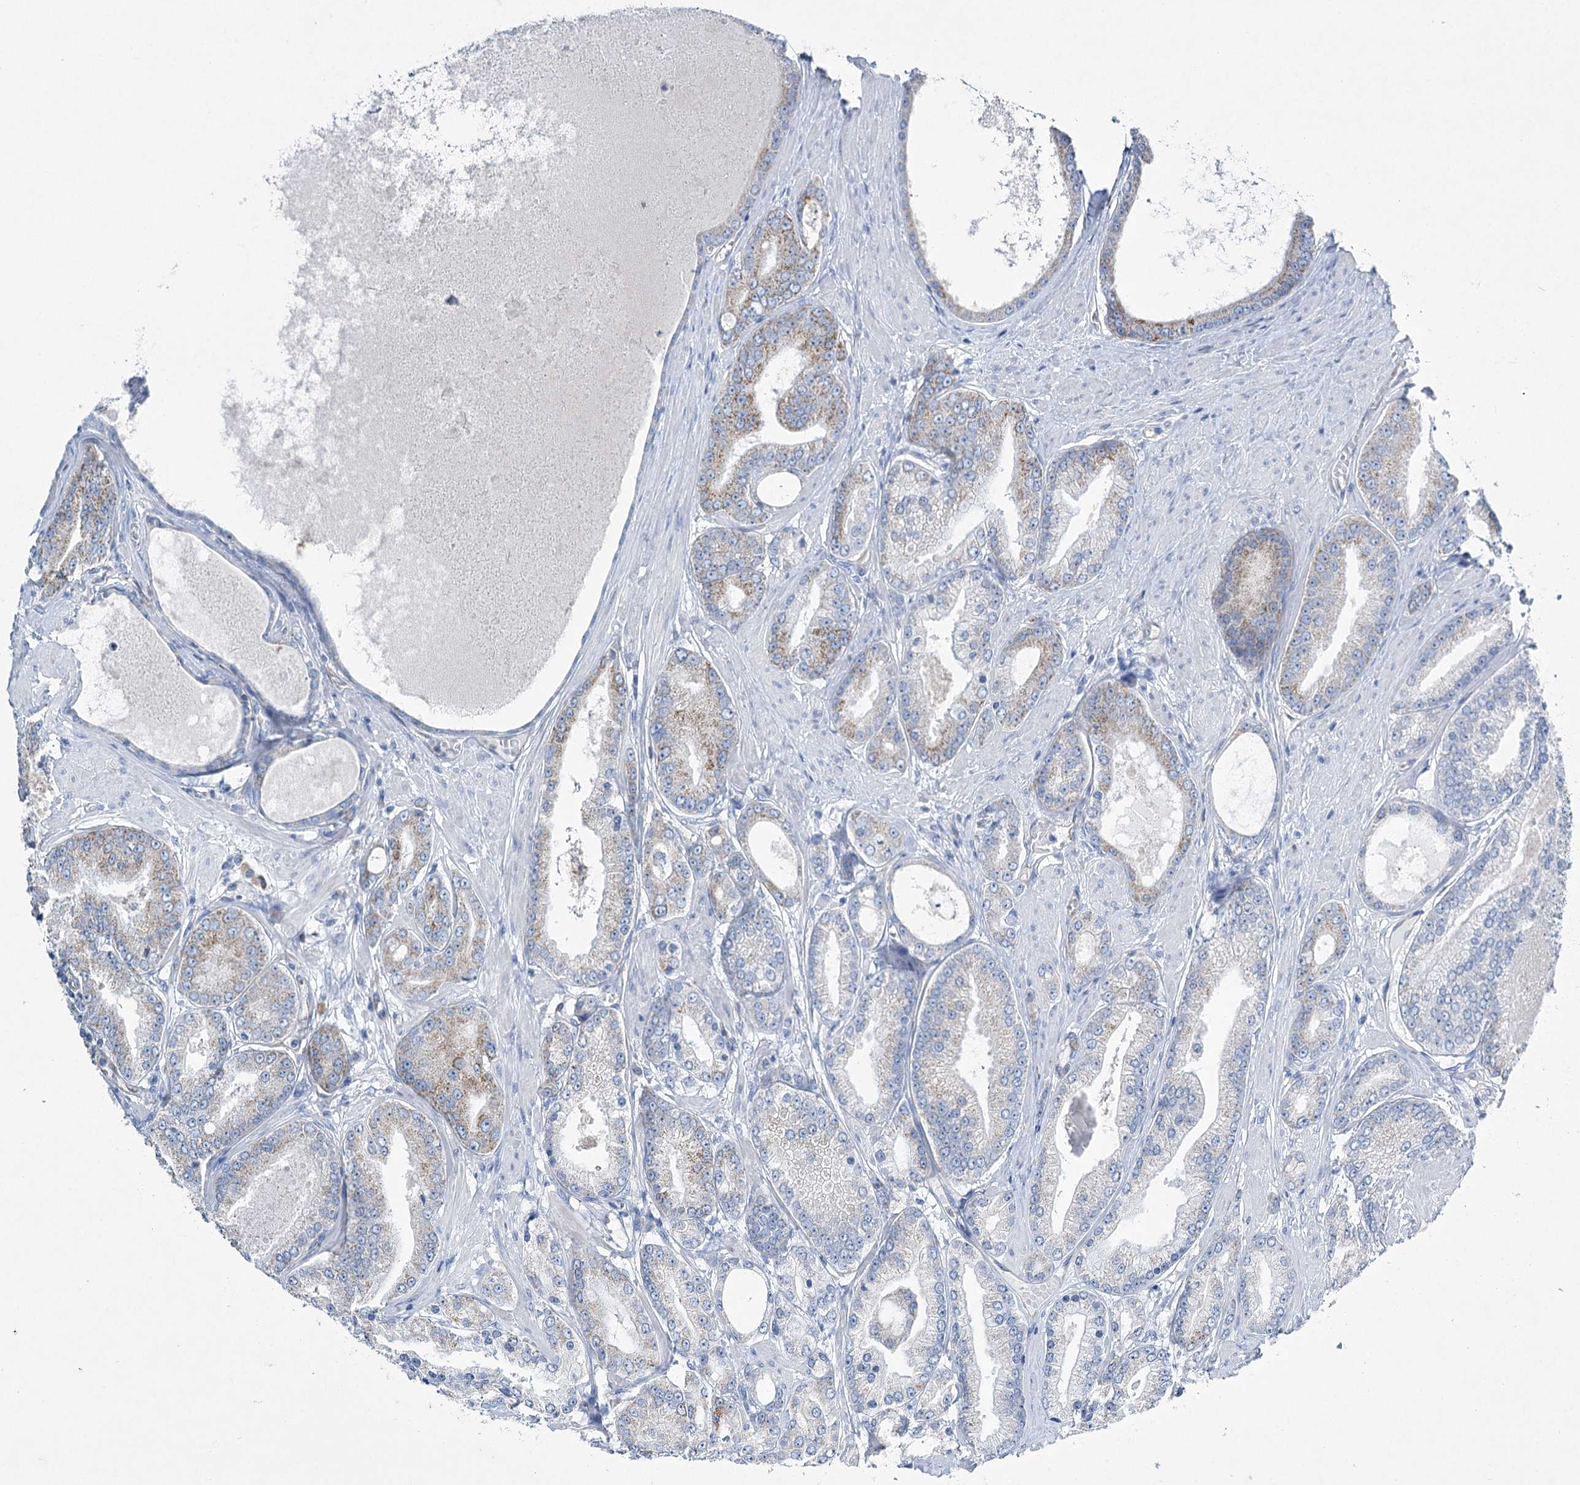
{"staining": {"intensity": "weak", "quantity": "<25%", "location": "cytoplasmic/membranous"}, "tissue": "prostate cancer", "cell_type": "Tumor cells", "image_type": "cancer", "snomed": [{"axis": "morphology", "description": "Adenocarcinoma, High grade"}, {"axis": "topography", "description": "Prostate"}], "caption": "Prostate cancer (adenocarcinoma (high-grade)) was stained to show a protein in brown. There is no significant staining in tumor cells.", "gene": "DHTKD1", "patient": {"sex": "male", "age": 59}}